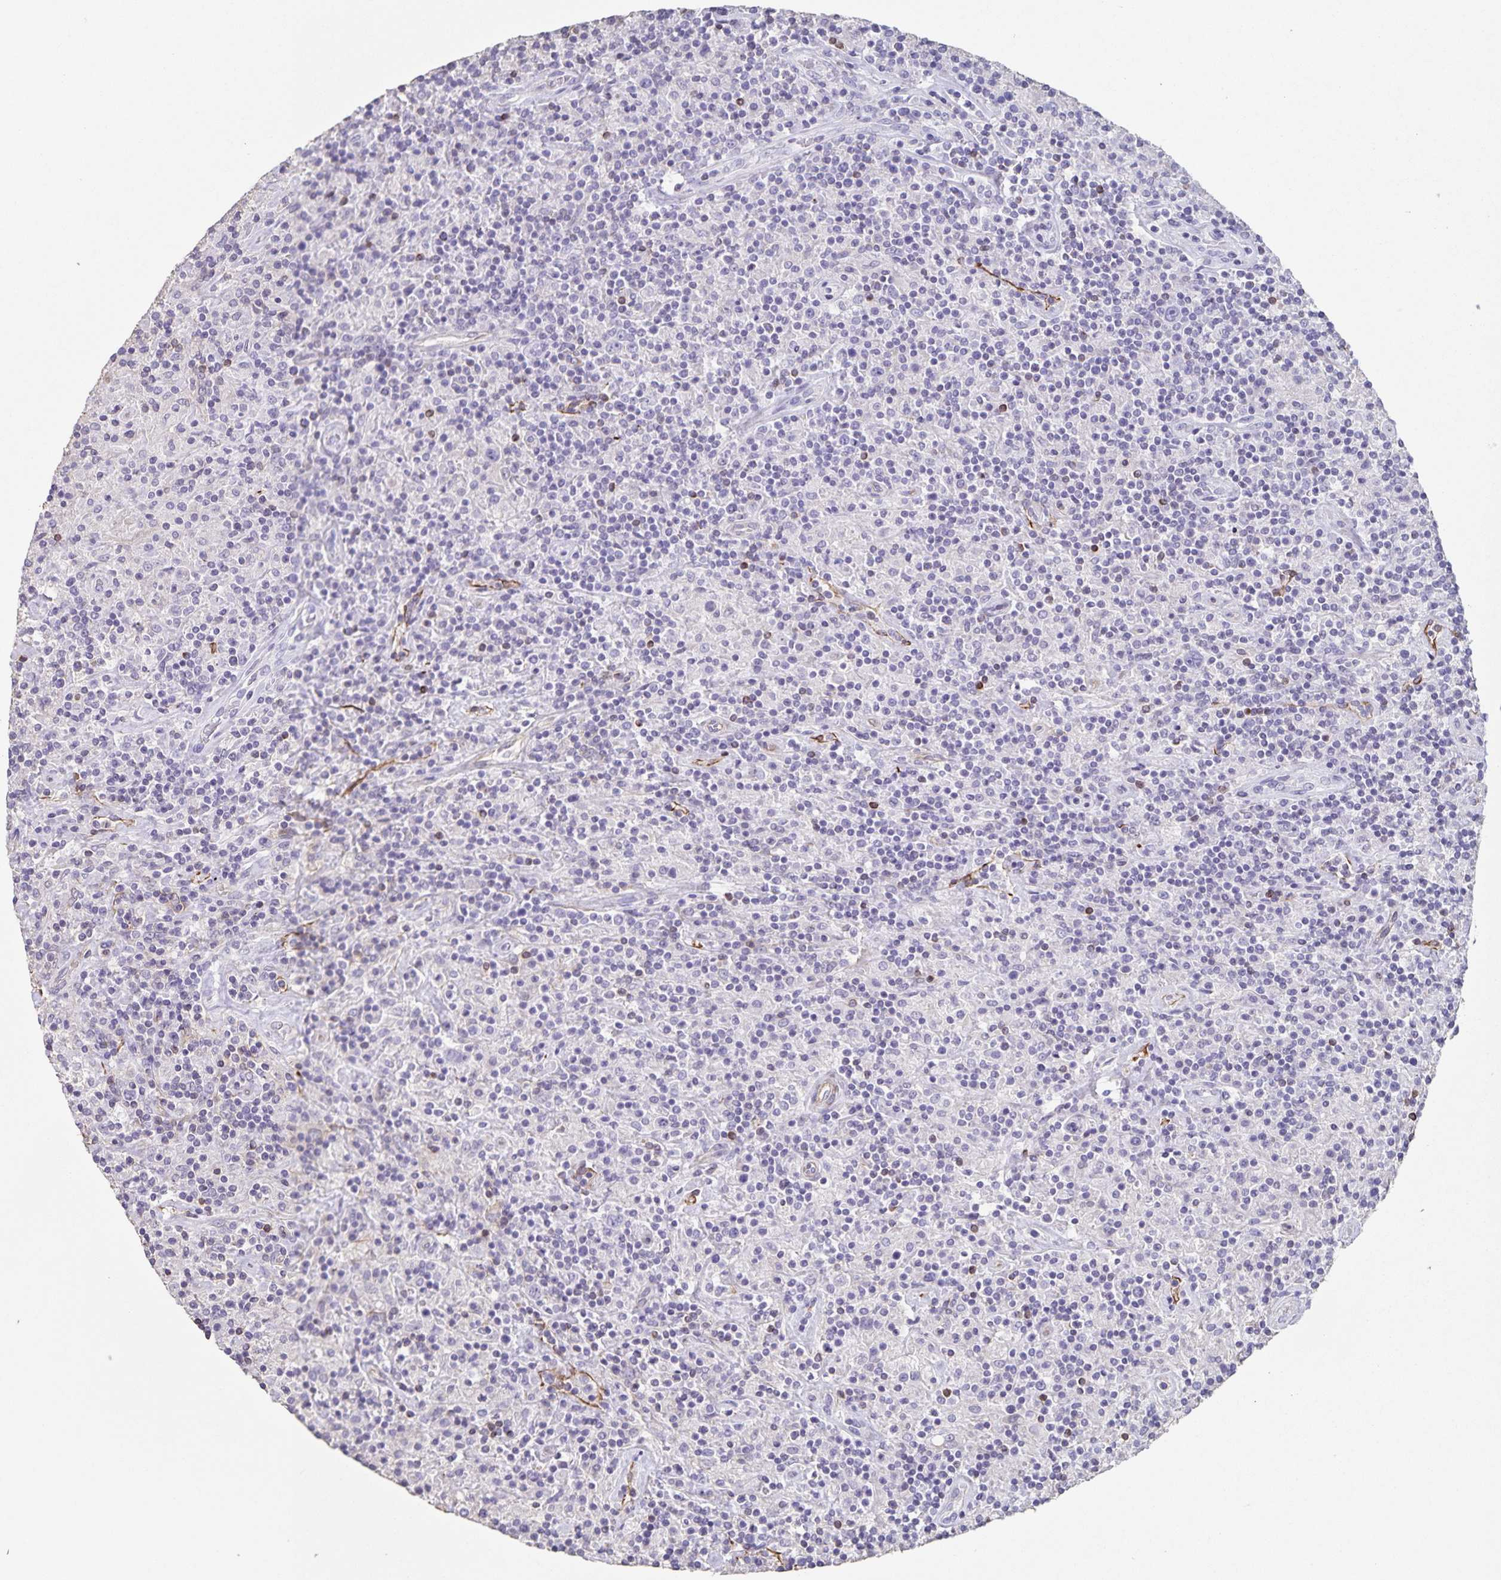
{"staining": {"intensity": "negative", "quantity": "none", "location": "none"}, "tissue": "lymphoma", "cell_type": "Tumor cells", "image_type": "cancer", "snomed": [{"axis": "morphology", "description": "Hodgkin's disease, NOS"}, {"axis": "topography", "description": "Lymph node"}], "caption": "This is an IHC image of lymphoma. There is no staining in tumor cells.", "gene": "SYNM", "patient": {"sex": "male", "age": 70}}